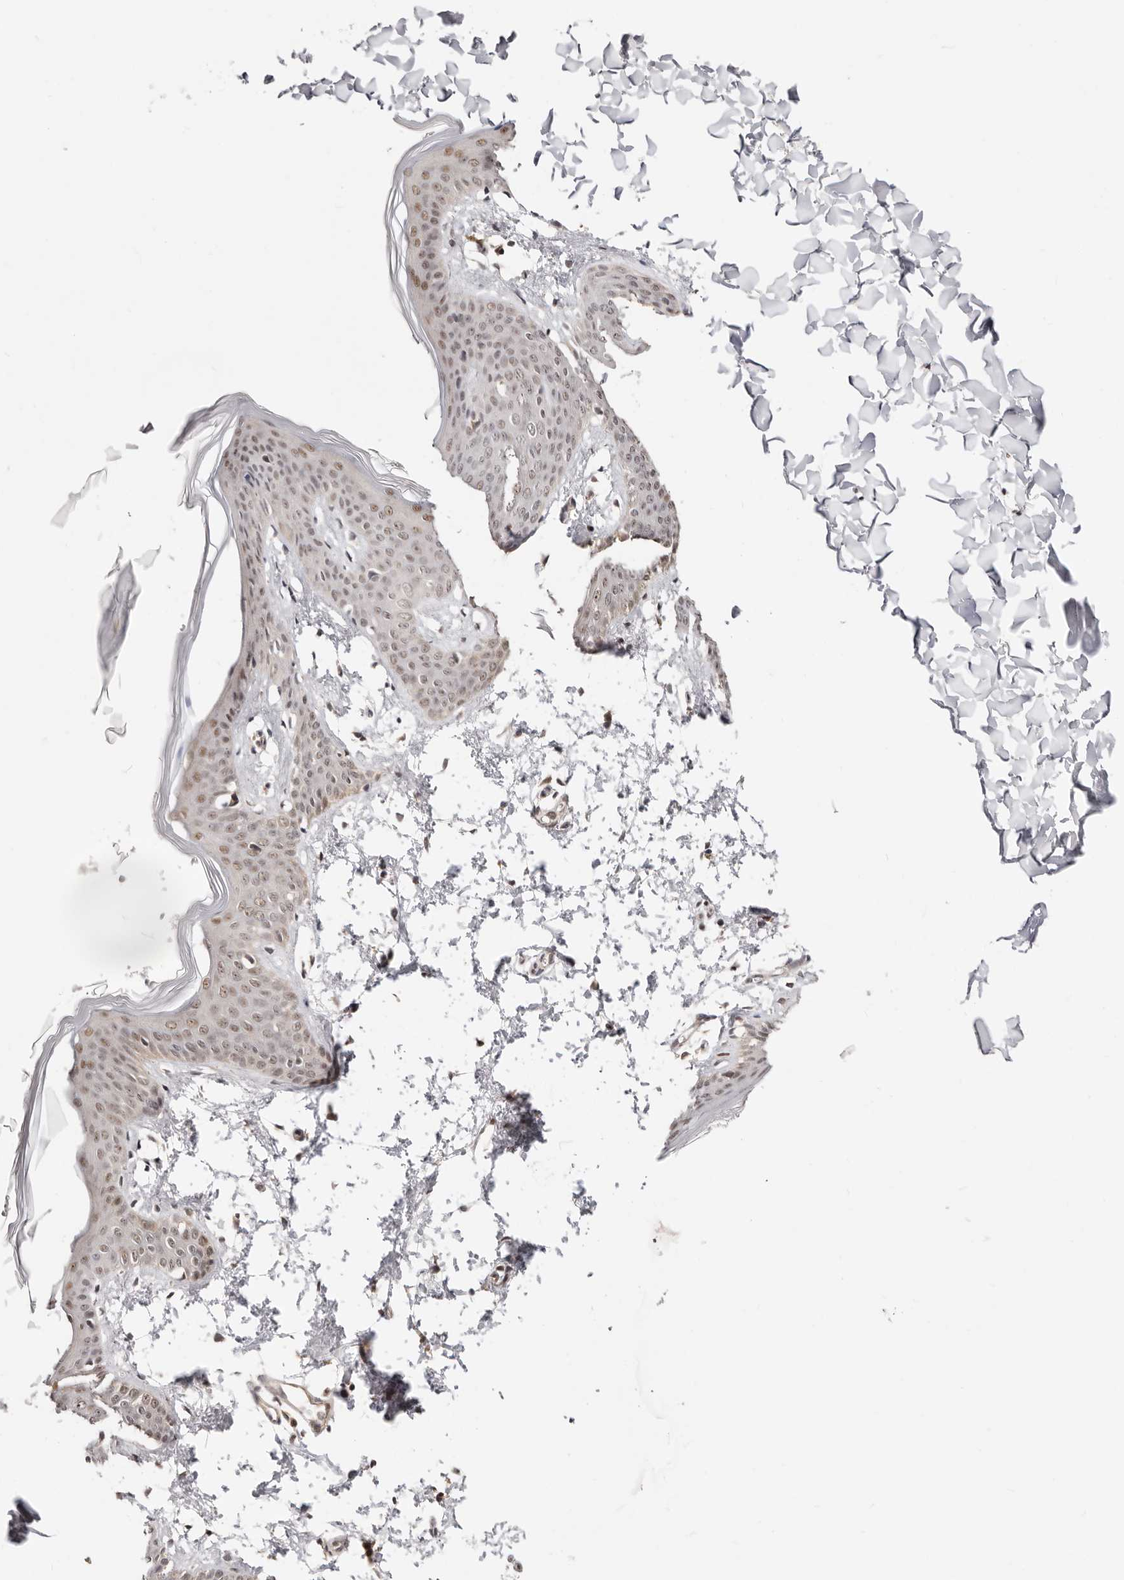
{"staining": {"intensity": "moderate", "quantity": ">75%", "location": "cytoplasmic/membranous,nuclear"}, "tissue": "skin", "cell_type": "Fibroblasts", "image_type": "normal", "snomed": [{"axis": "morphology", "description": "Normal tissue, NOS"}, {"axis": "topography", "description": "Skin"}], "caption": "Moderate cytoplasmic/membranous,nuclear staining for a protein is identified in about >75% of fibroblasts of benign skin using immunohistochemistry (IHC).", "gene": "CTNNBL1", "patient": {"sex": "female", "age": 17}}